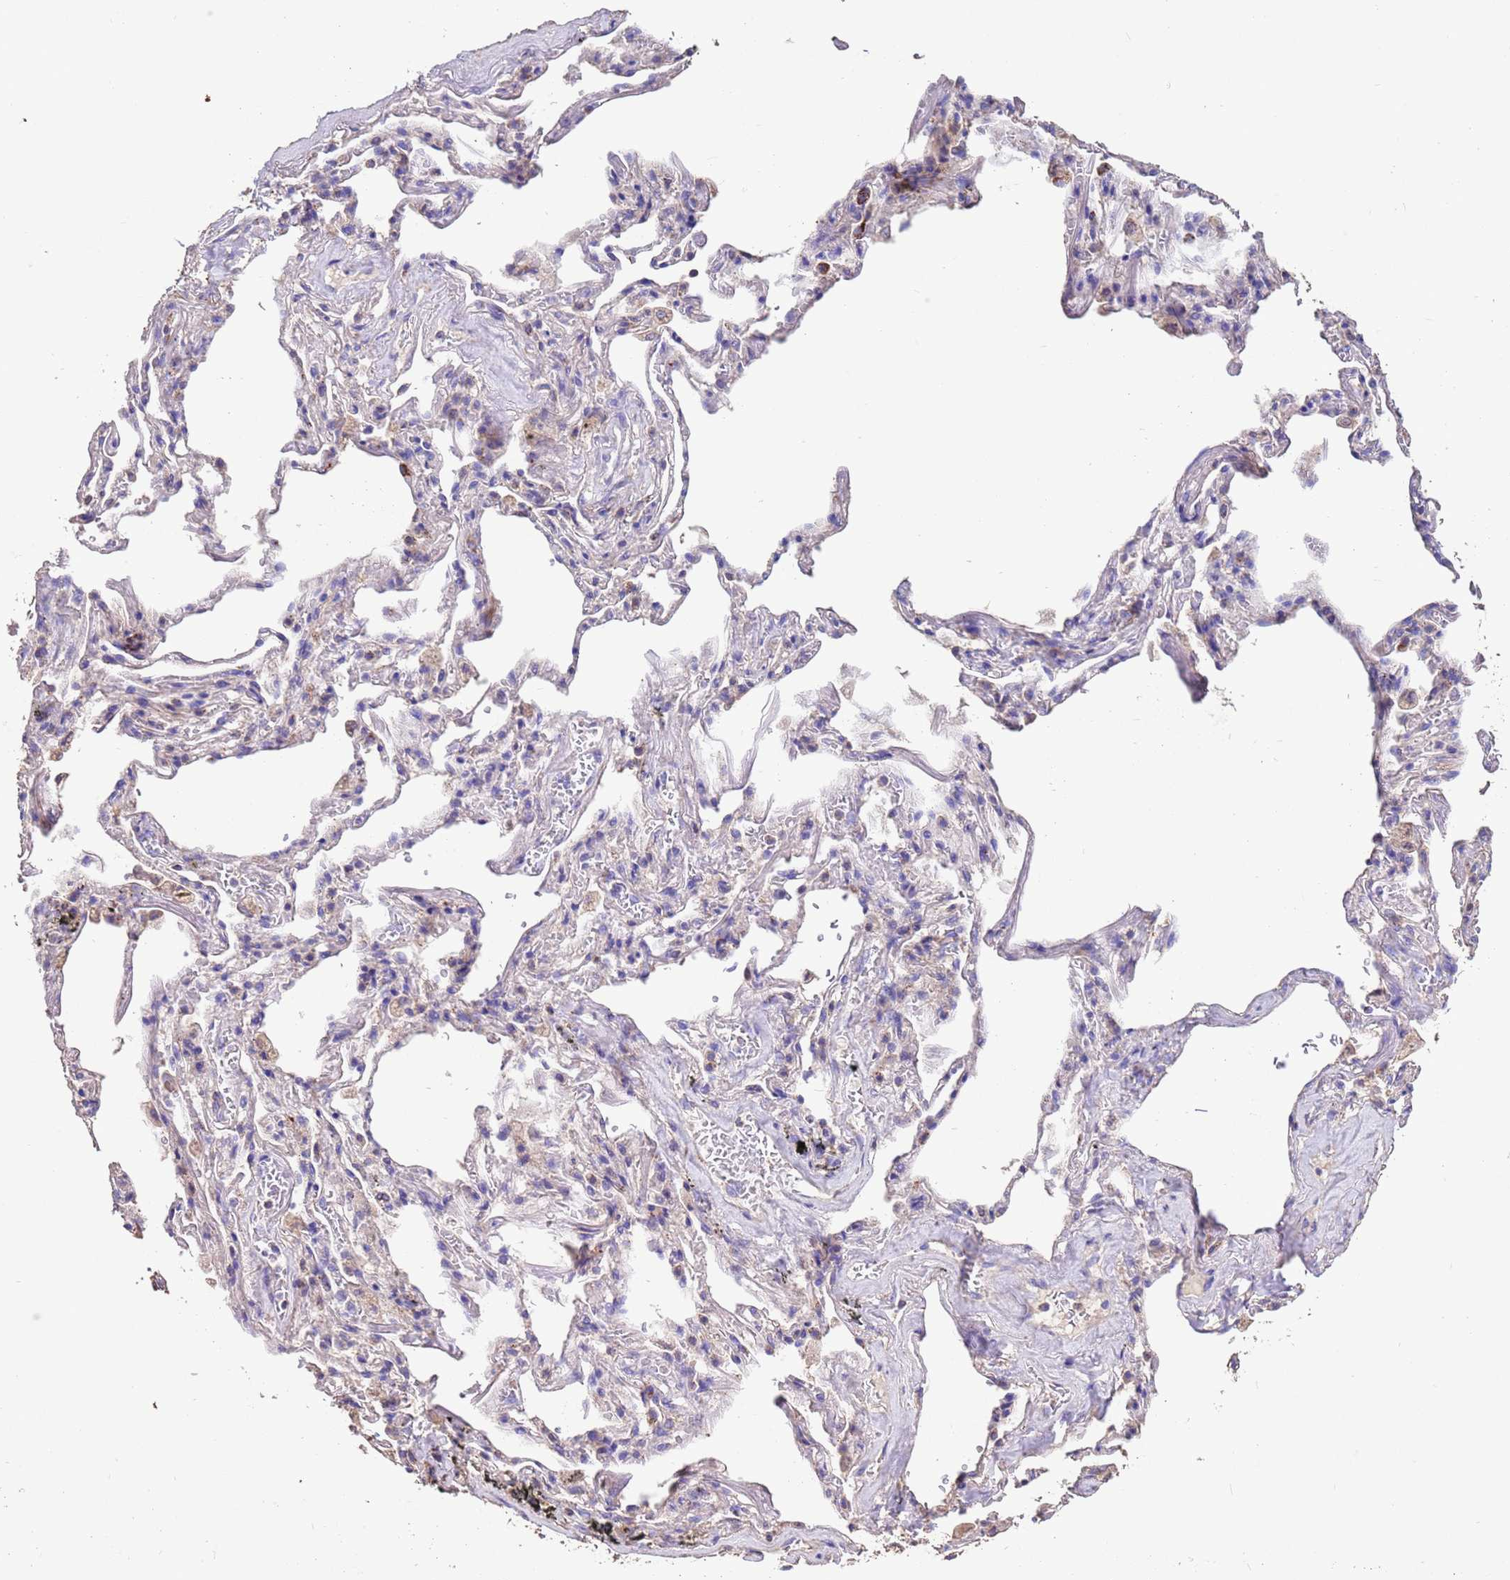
{"staining": {"intensity": "negative", "quantity": "none", "location": "none"}, "tissue": "adipose tissue", "cell_type": "Adipocytes", "image_type": "normal", "snomed": [{"axis": "morphology", "description": "Normal tissue, NOS"}, {"axis": "topography", "description": "Lymph node"}, {"axis": "topography", "description": "Bronchus"}], "caption": "Adipocytes are negative for protein expression in normal human adipose tissue. The staining is performed using DAB (3,3'-diaminobenzidine) brown chromogen with nuclei counter-stained in using hematoxylin.", "gene": "ZNFX1", "patient": {"sex": "male", "age": 63}}